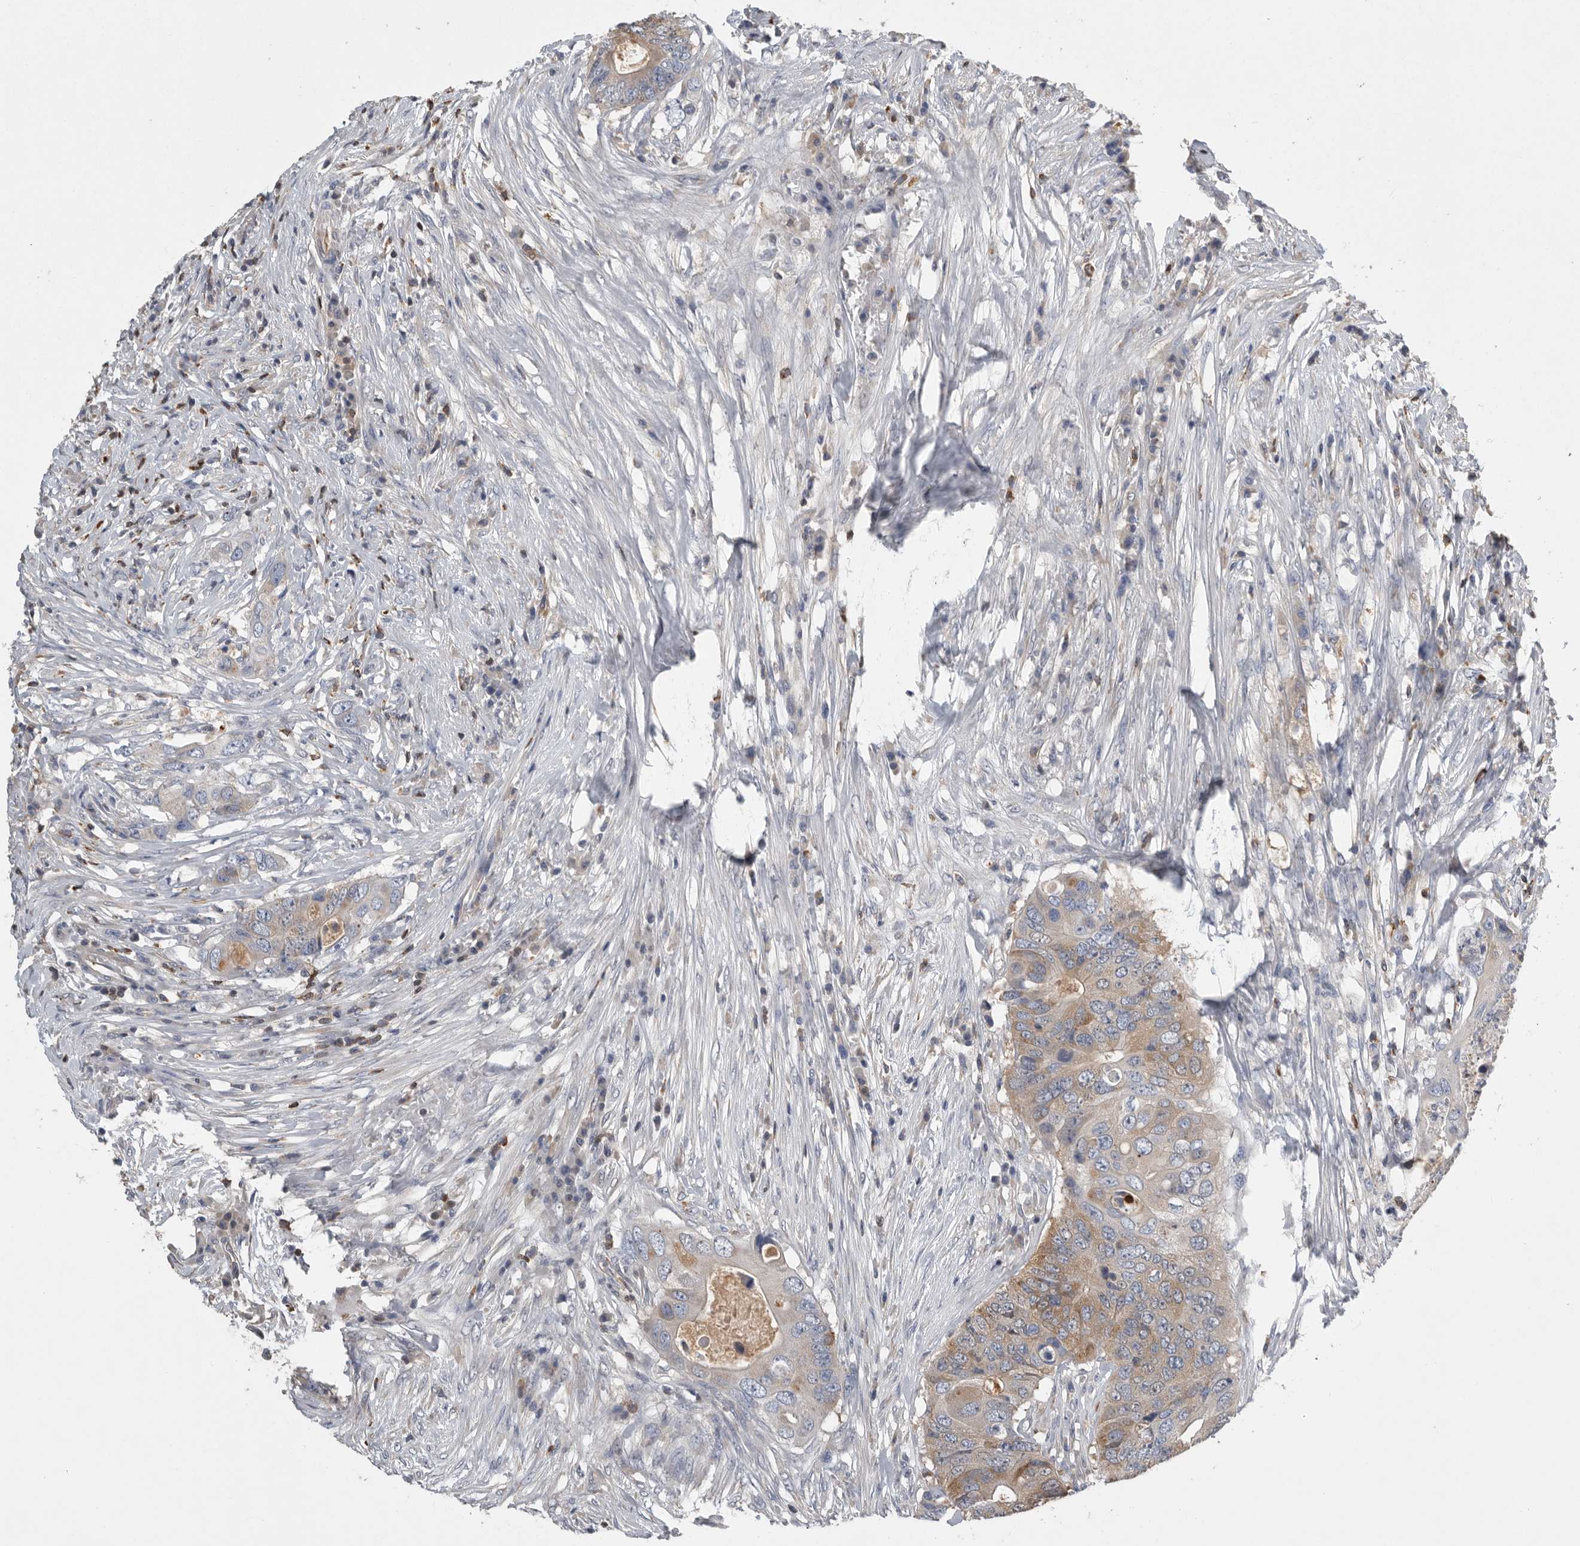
{"staining": {"intensity": "moderate", "quantity": "<25%", "location": "cytoplasmic/membranous"}, "tissue": "colorectal cancer", "cell_type": "Tumor cells", "image_type": "cancer", "snomed": [{"axis": "morphology", "description": "Adenocarcinoma, NOS"}, {"axis": "topography", "description": "Colon"}], "caption": "Immunohistochemical staining of human colorectal cancer shows low levels of moderate cytoplasmic/membranous staining in approximately <25% of tumor cells.", "gene": "PDCD4", "patient": {"sex": "male", "age": 71}}